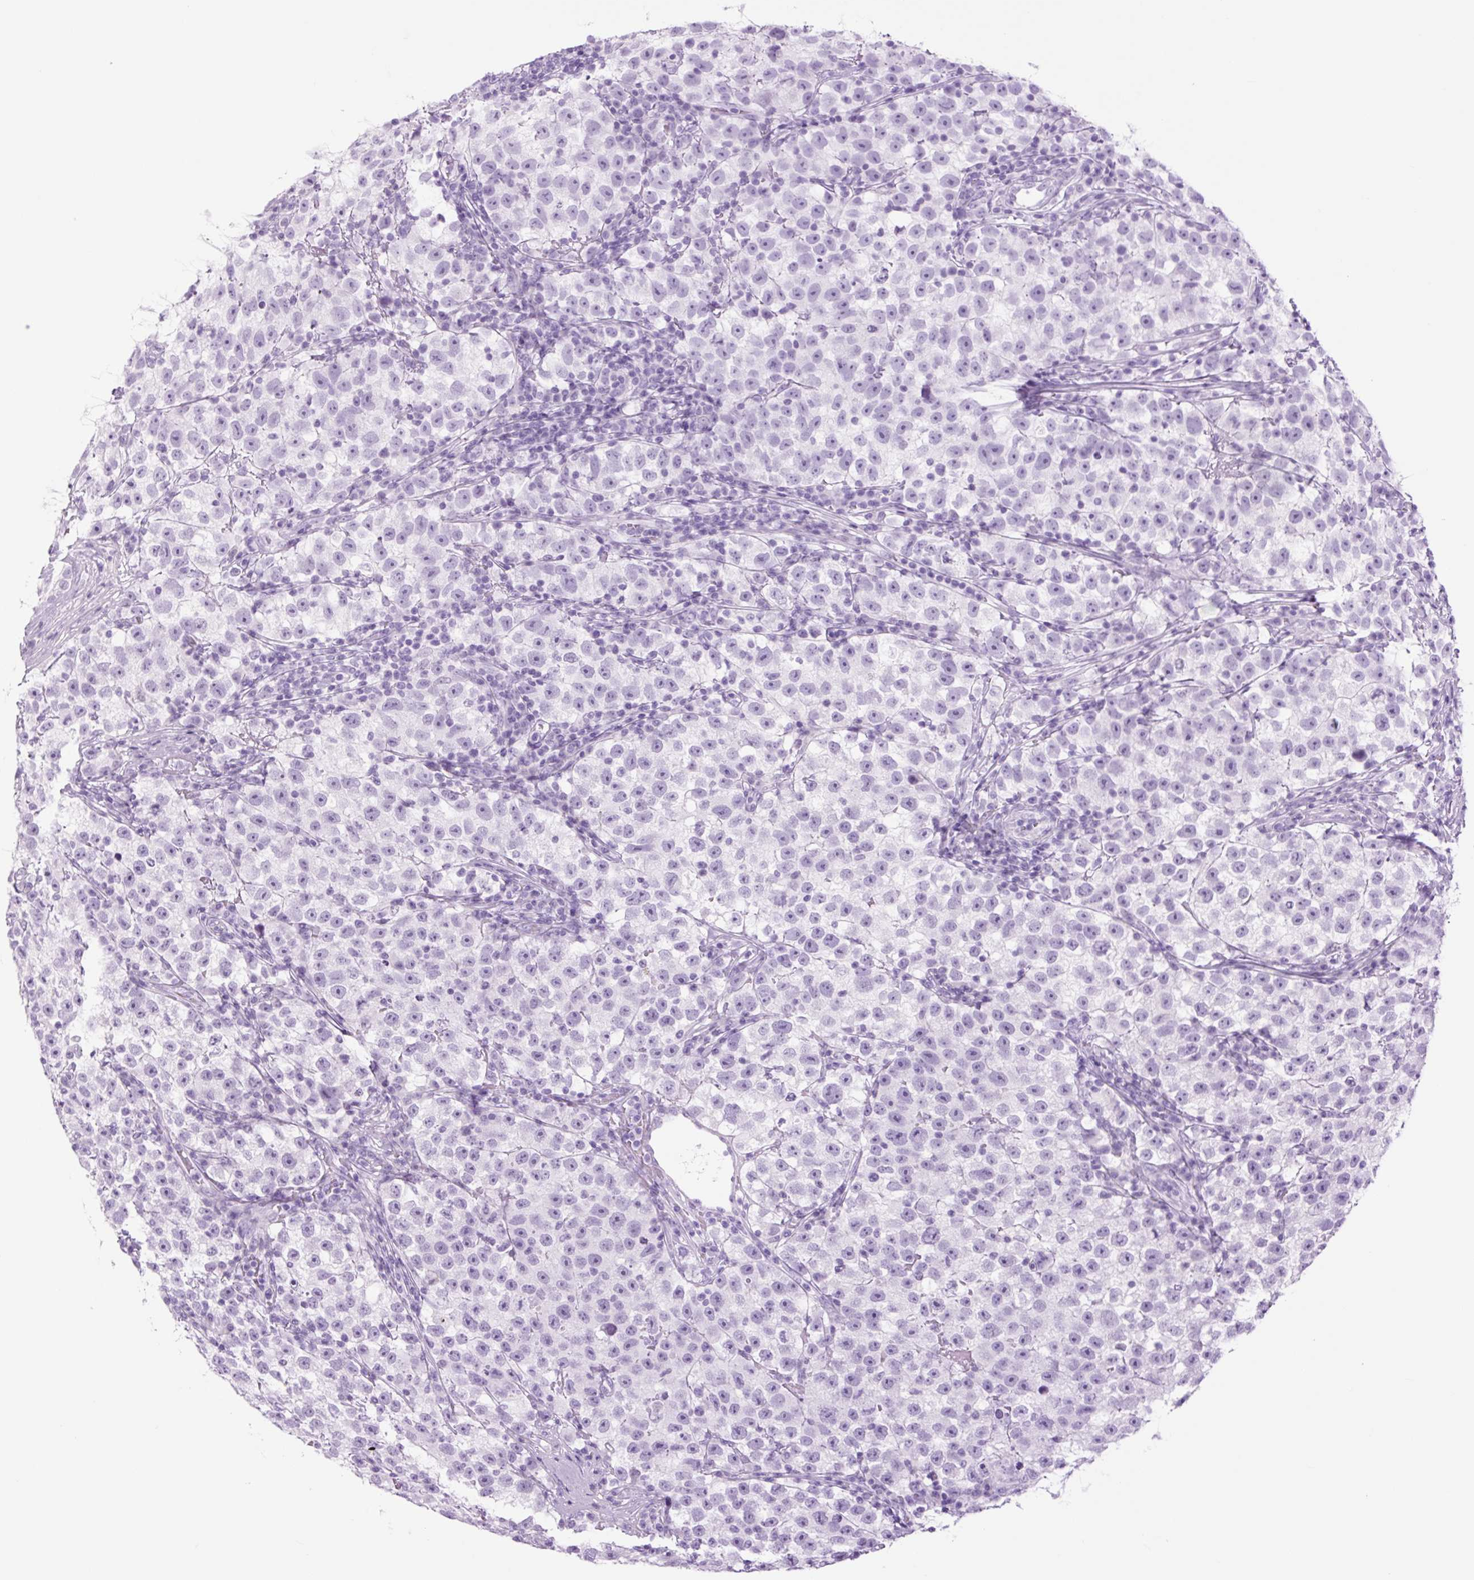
{"staining": {"intensity": "negative", "quantity": "none", "location": "none"}, "tissue": "testis cancer", "cell_type": "Tumor cells", "image_type": "cancer", "snomed": [{"axis": "morphology", "description": "Seminoma, NOS"}, {"axis": "topography", "description": "Testis"}], "caption": "Immunohistochemical staining of seminoma (testis) reveals no significant expression in tumor cells.", "gene": "TFF2", "patient": {"sex": "male", "age": 22}}